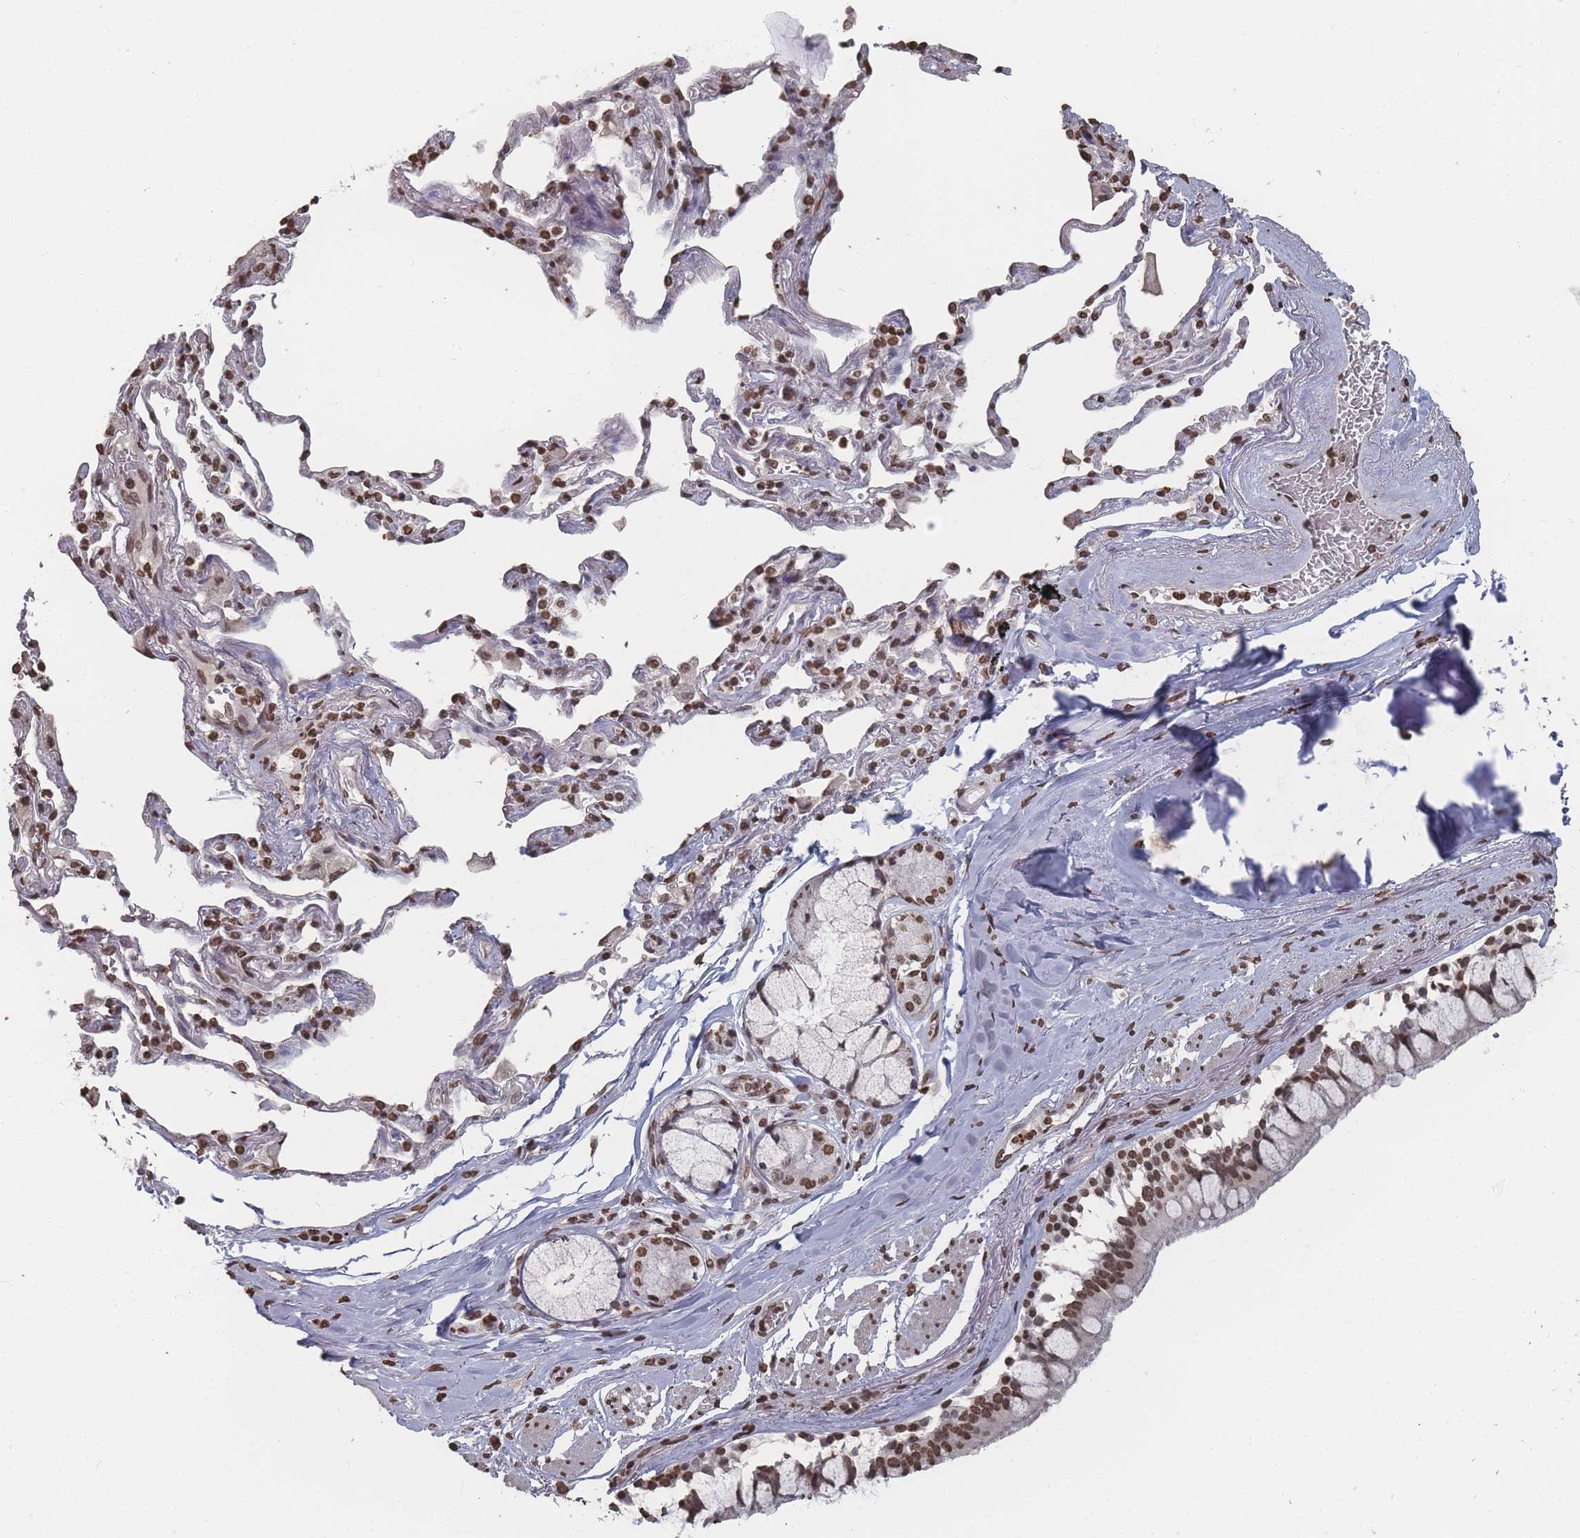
{"staining": {"intensity": "moderate", "quantity": ">75%", "location": "nuclear"}, "tissue": "bronchus", "cell_type": "Respiratory epithelial cells", "image_type": "normal", "snomed": [{"axis": "morphology", "description": "Normal tissue, NOS"}, {"axis": "topography", "description": "Bronchus"}], "caption": "About >75% of respiratory epithelial cells in benign human bronchus reveal moderate nuclear protein positivity as visualized by brown immunohistochemical staining.", "gene": "PLEKHG5", "patient": {"sex": "male", "age": 65}}